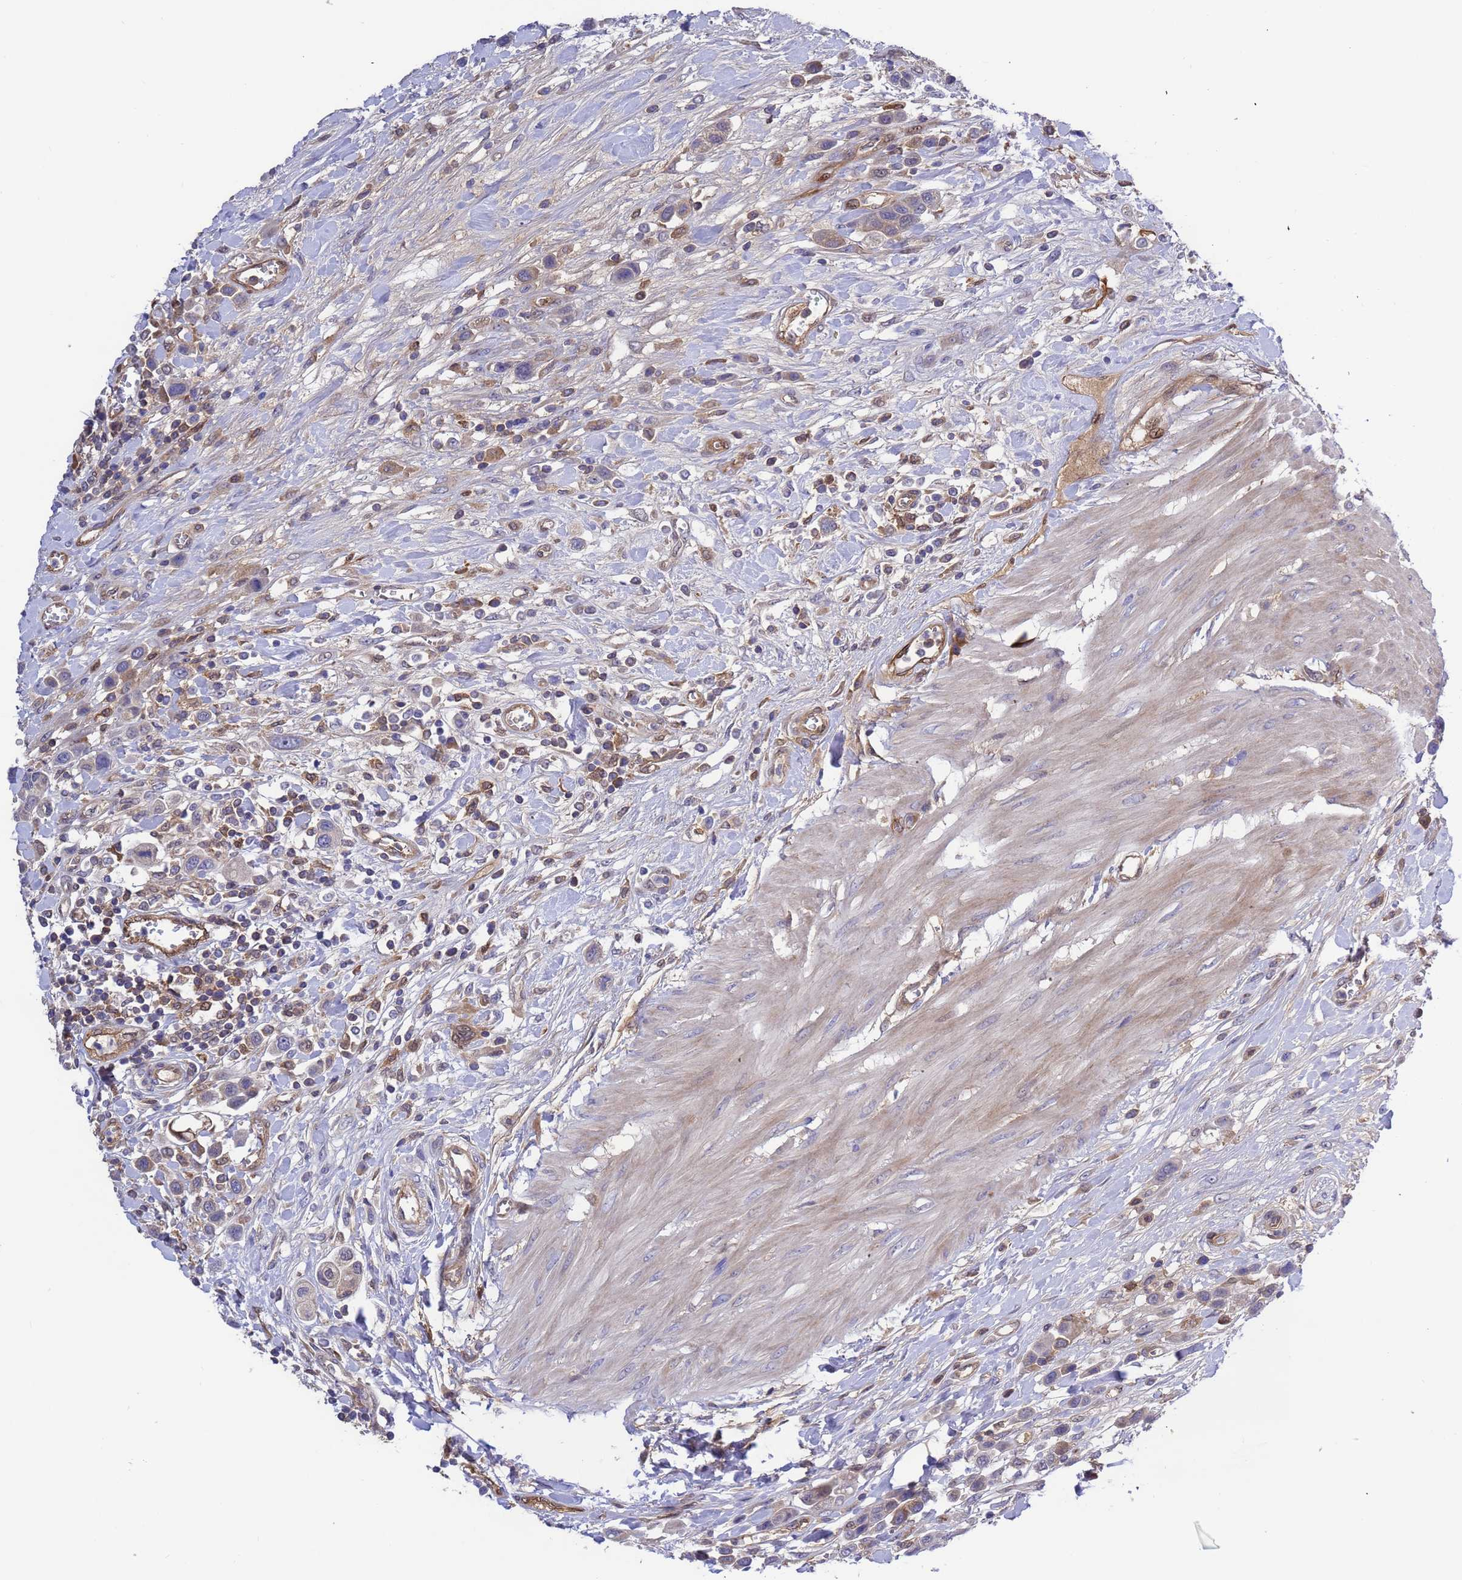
{"staining": {"intensity": "weak", "quantity": "25%-75%", "location": "cytoplasmic/membranous"}, "tissue": "urothelial cancer", "cell_type": "Tumor cells", "image_type": "cancer", "snomed": [{"axis": "morphology", "description": "Urothelial carcinoma, High grade"}, {"axis": "topography", "description": "Urinary bladder"}], "caption": "This photomicrograph shows urothelial cancer stained with immunohistochemistry to label a protein in brown. The cytoplasmic/membranous of tumor cells show weak positivity for the protein. Nuclei are counter-stained blue.", "gene": "FOXRED1", "patient": {"sex": "male", "age": 50}}